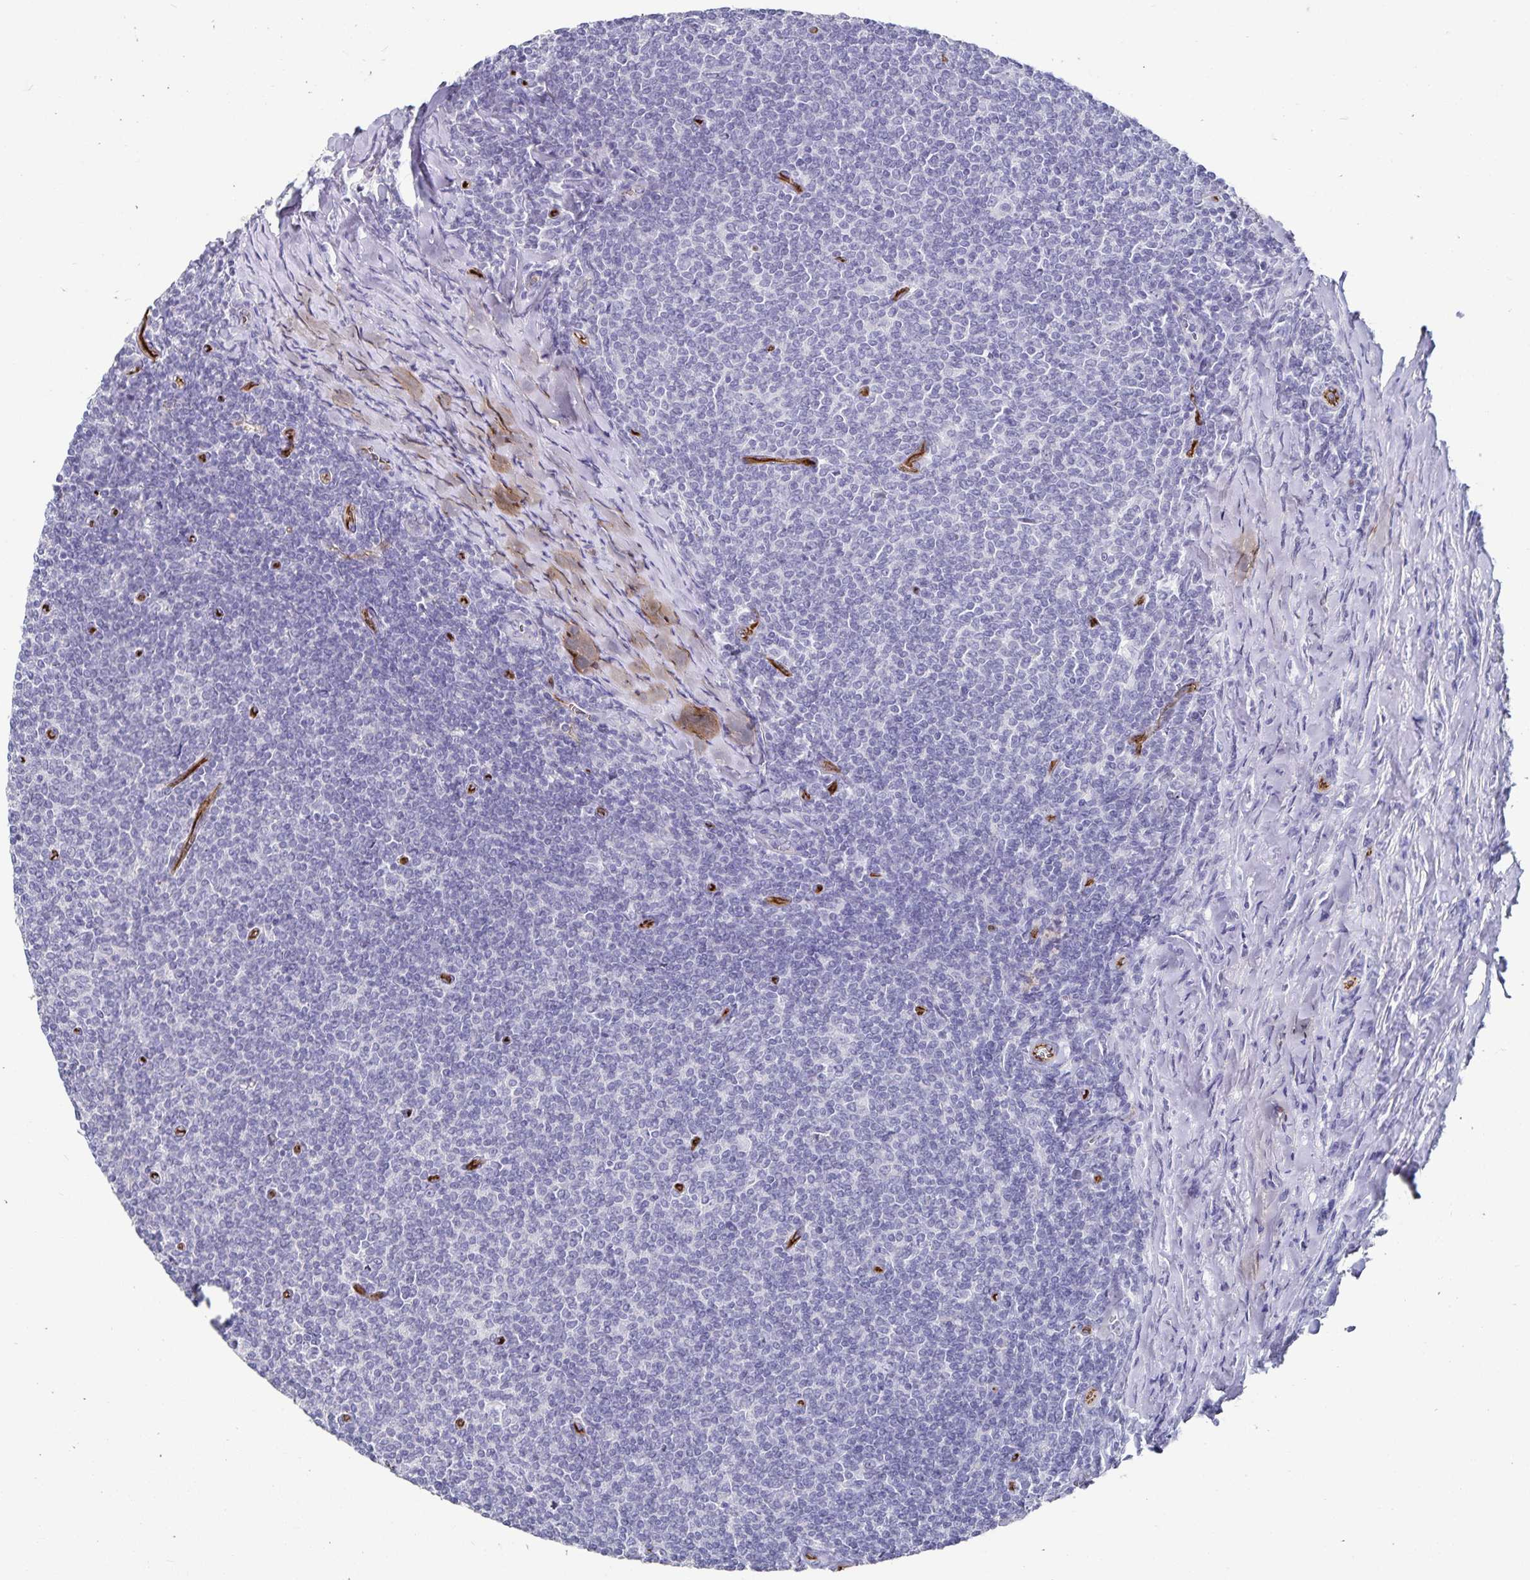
{"staining": {"intensity": "negative", "quantity": "none", "location": "none"}, "tissue": "lymphoma", "cell_type": "Tumor cells", "image_type": "cancer", "snomed": [{"axis": "morphology", "description": "Malignant lymphoma, non-Hodgkin's type, Low grade"}, {"axis": "topography", "description": "Lymph node"}], "caption": "Low-grade malignant lymphoma, non-Hodgkin's type was stained to show a protein in brown. There is no significant expression in tumor cells.", "gene": "PODXL", "patient": {"sex": "male", "age": 52}}